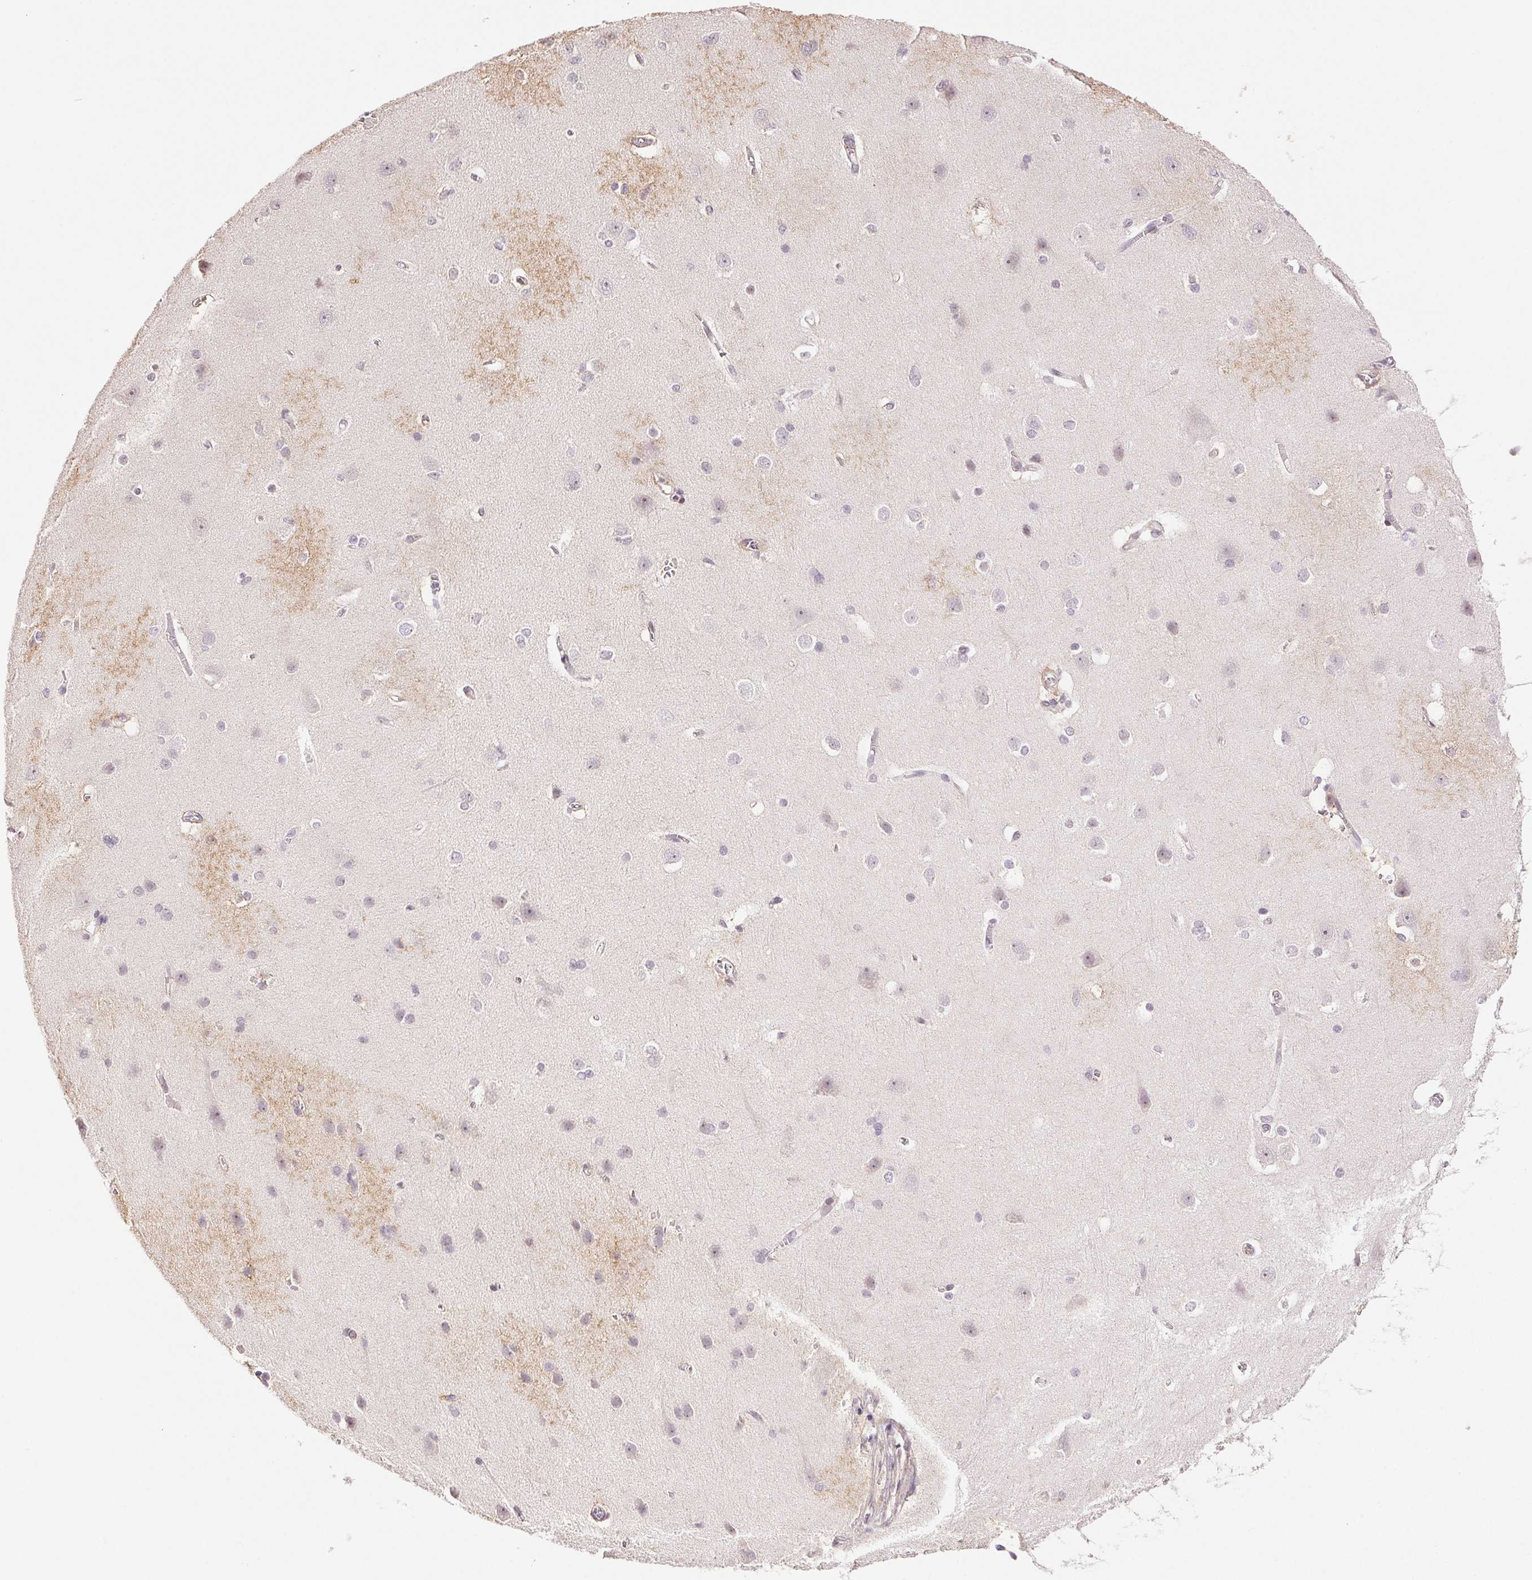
{"staining": {"intensity": "negative", "quantity": "none", "location": "none"}, "tissue": "cerebral cortex", "cell_type": "Endothelial cells", "image_type": "normal", "snomed": [{"axis": "morphology", "description": "Normal tissue, NOS"}, {"axis": "topography", "description": "Cerebral cortex"}], "caption": "Immunohistochemical staining of normal cerebral cortex displays no significant positivity in endothelial cells.", "gene": "TMEM253", "patient": {"sex": "male", "age": 37}}